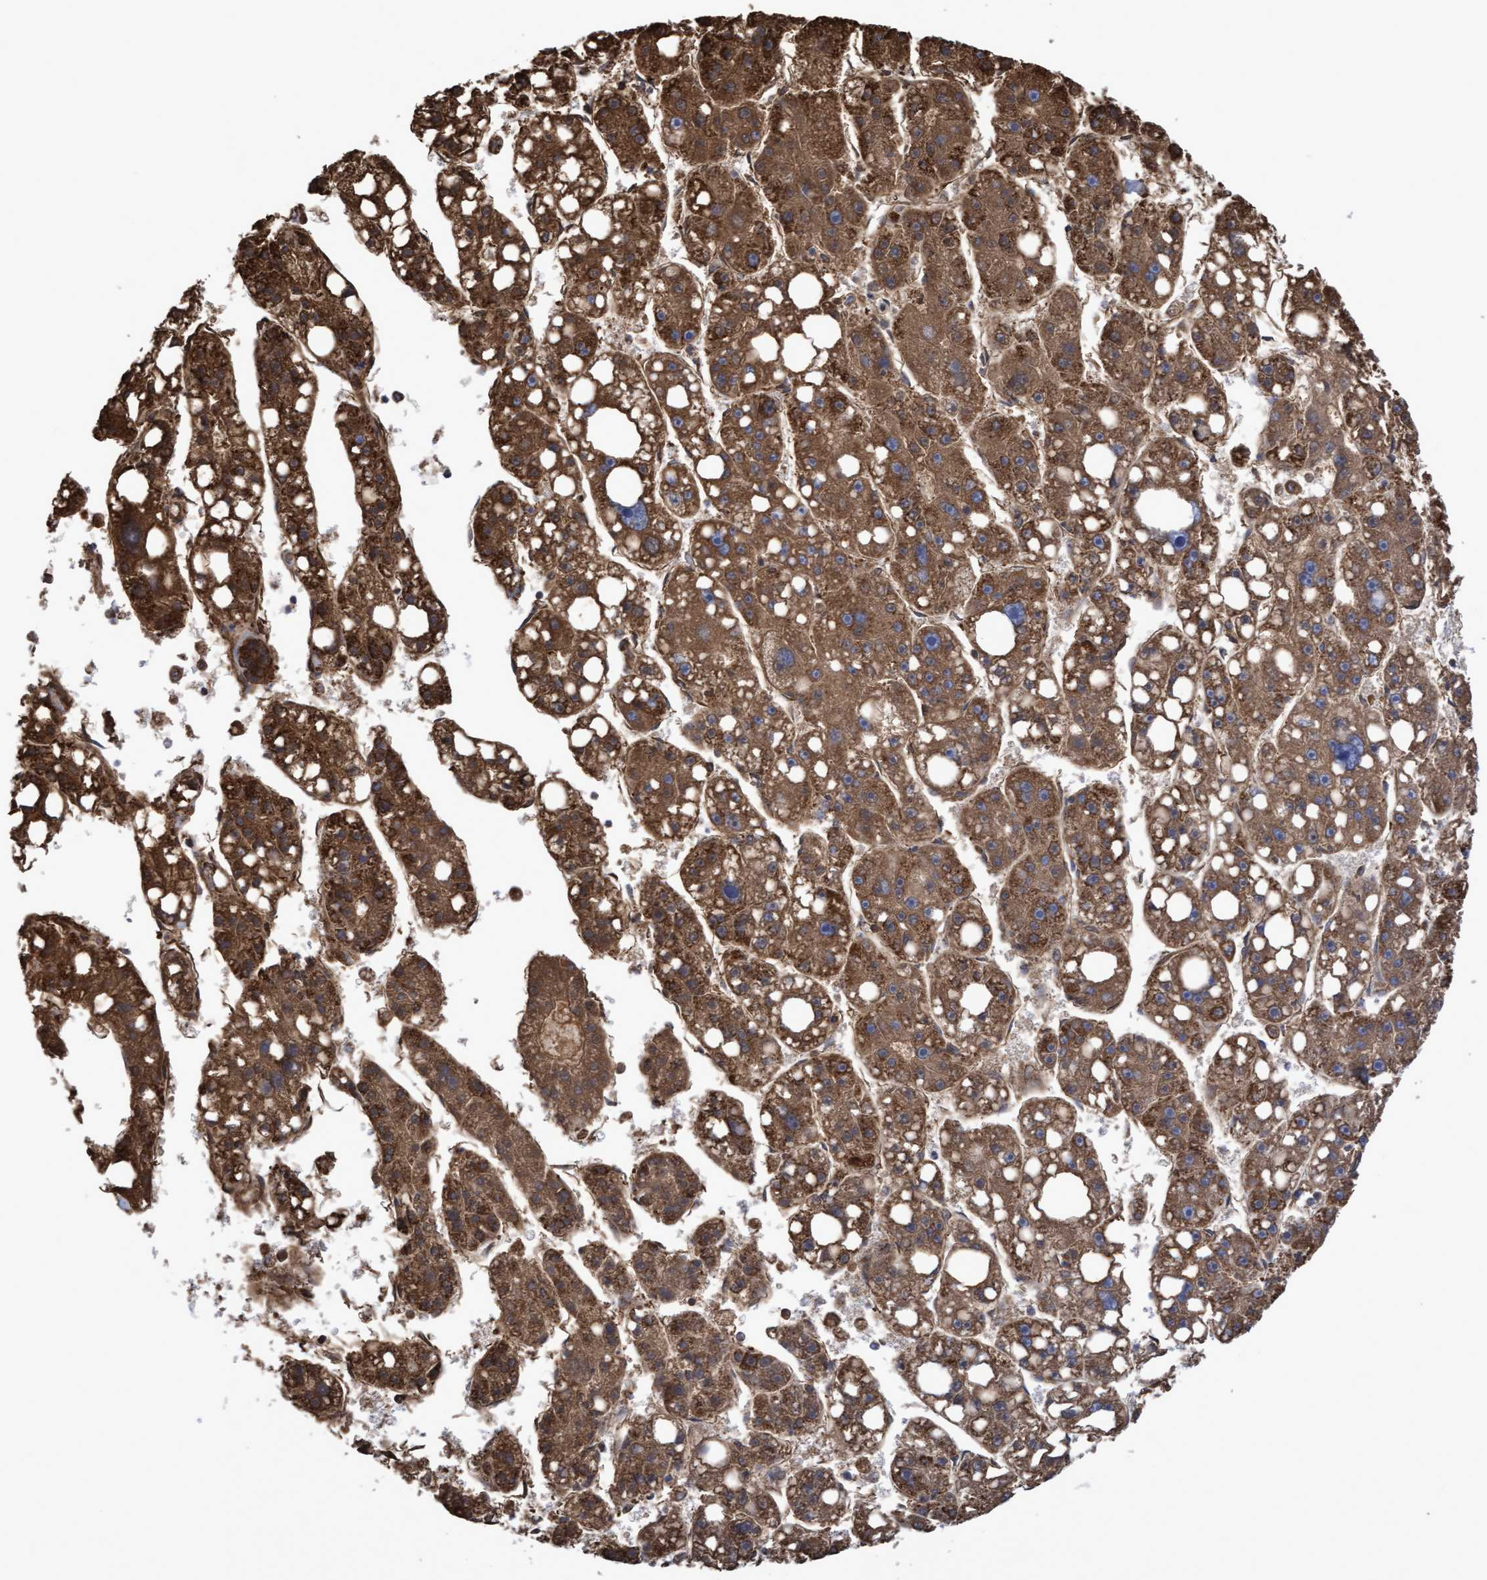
{"staining": {"intensity": "moderate", "quantity": ">75%", "location": "cytoplasmic/membranous"}, "tissue": "liver cancer", "cell_type": "Tumor cells", "image_type": "cancer", "snomed": [{"axis": "morphology", "description": "Carcinoma, Hepatocellular, NOS"}, {"axis": "topography", "description": "Liver"}], "caption": "This micrograph reveals immunohistochemistry (IHC) staining of liver cancer (hepatocellular carcinoma), with medium moderate cytoplasmic/membranous positivity in about >75% of tumor cells.", "gene": "COBL", "patient": {"sex": "female", "age": 61}}